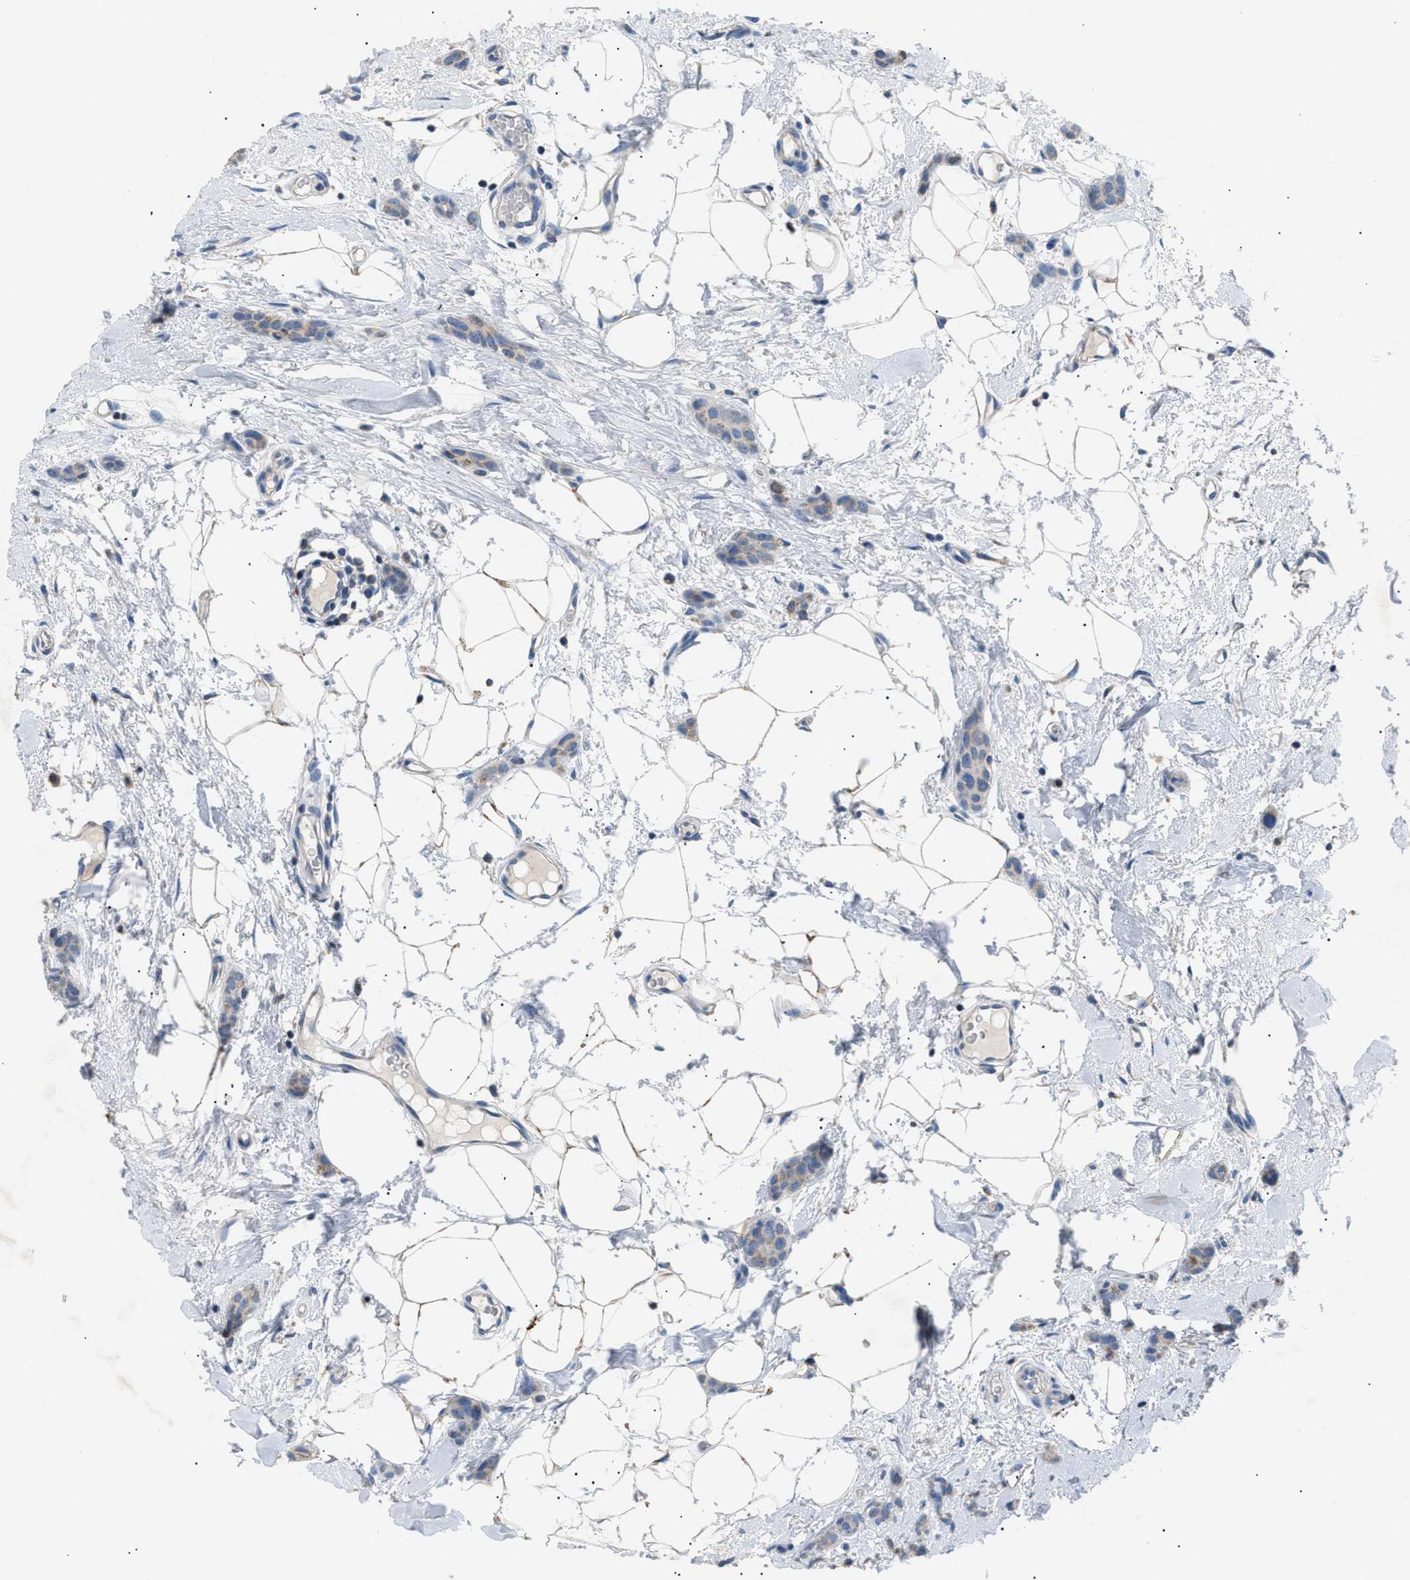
{"staining": {"intensity": "weak", "quantity": "<25%", "location": "cytoplasmic/membranous"}, "tissue": "breast cancer", "cell_type": "Tumor cells", "image_type": "cancer", "snomed": [{"axis": "morphology", "description": "Lobular carcinoma"}, {"axis": "topography", "description": "Skin"}, {"axis": "topography", "description": "Breast"}], "caption": "Tumor cells show no significant positivity in breast lobular carcinoma. (Immunohistochemistry (ihc), brightfield microscopy, high magnification).", "gene": "ILDR1", "patient": {"sex": "female", "age": 46}}